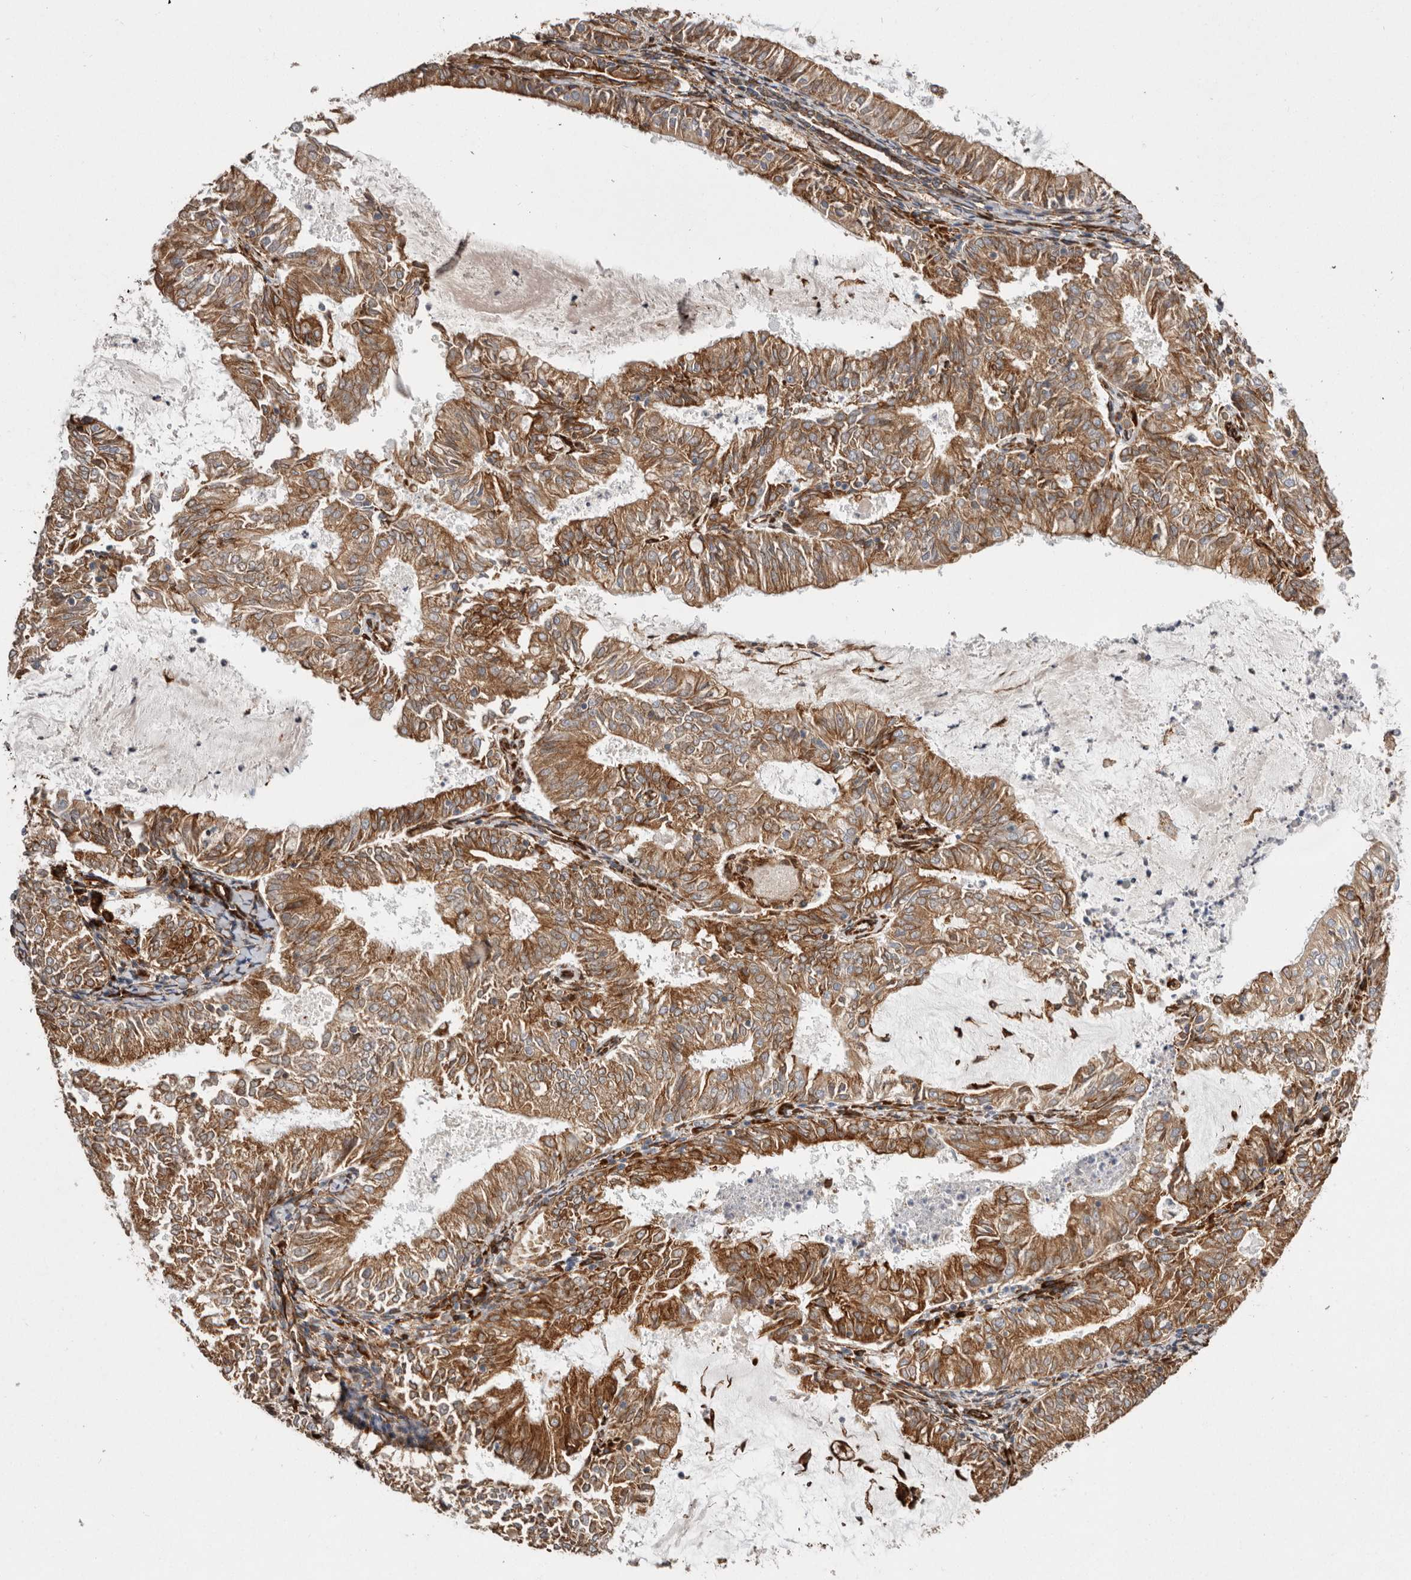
{"staining": {"intensity": "moderate", "quantity": ">75%", "location": "cytoplasmic/membranous"}, "tissue": "endometrial cancer", "cell_type": "Tumor cells", "image_type": "cancer", "snomed": [{"axis": "morphology", "description": "Adenocarcinoma, NOS"}, {"axis": "topography", "description": "Endometrium"}], "caption": "Immunohistochemistry micrograph of neoplastic tissue: human endometrial cancer stained using IHC shows medium levels of moderate protein expression localized specifically in the cytoplasmic/membranous of tumor cells, appearing as a cytoplasmic/membranous brown color.", "gene": "WDTC1", "patient": {"sex": "female", "age": 57}}